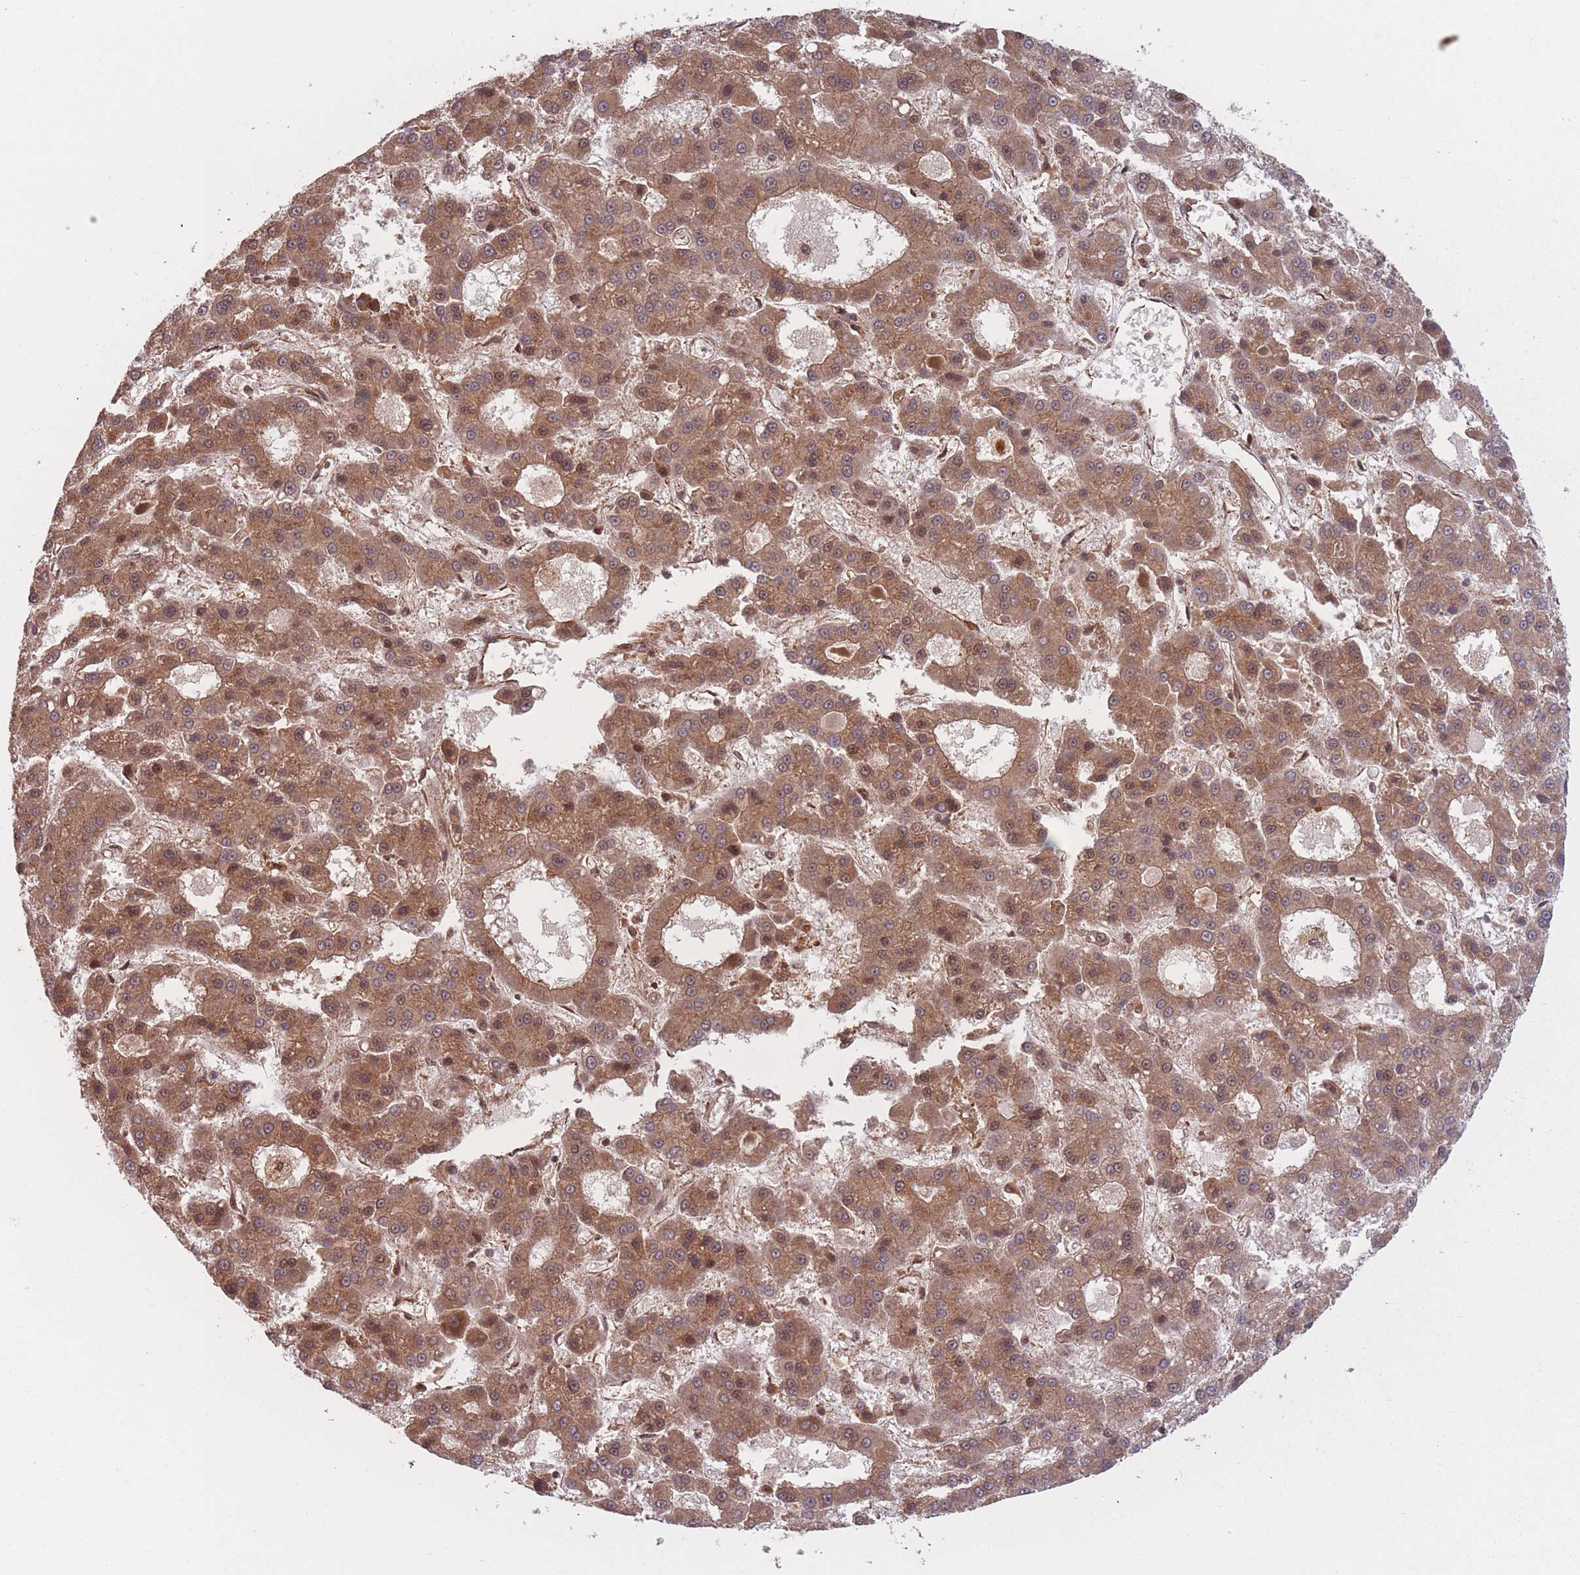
{"staining": {"intensity": "moderate", "quantity": ">75%", "location": "cytoplasmic/membranous"}, "tissue": "liver cancer", "cell_type": "Tumor cells", "image_type": "cancer", "snomed": [{"axis": "morphology", "description": "Carcinoma, Hepatocellular, NOS"}, {"axis": "topography", "description": "Liver"}], "caption": "Immunohistochemistry (IHC) (DAB) staining of human hepatocellular carcinoma (liver) exhibits moderate cytoplasmic/membranous protein positivity in approximately >75% of tumor cells.", "gene": "PODXL2", "patient": {"sex": "male", "age": 70}}